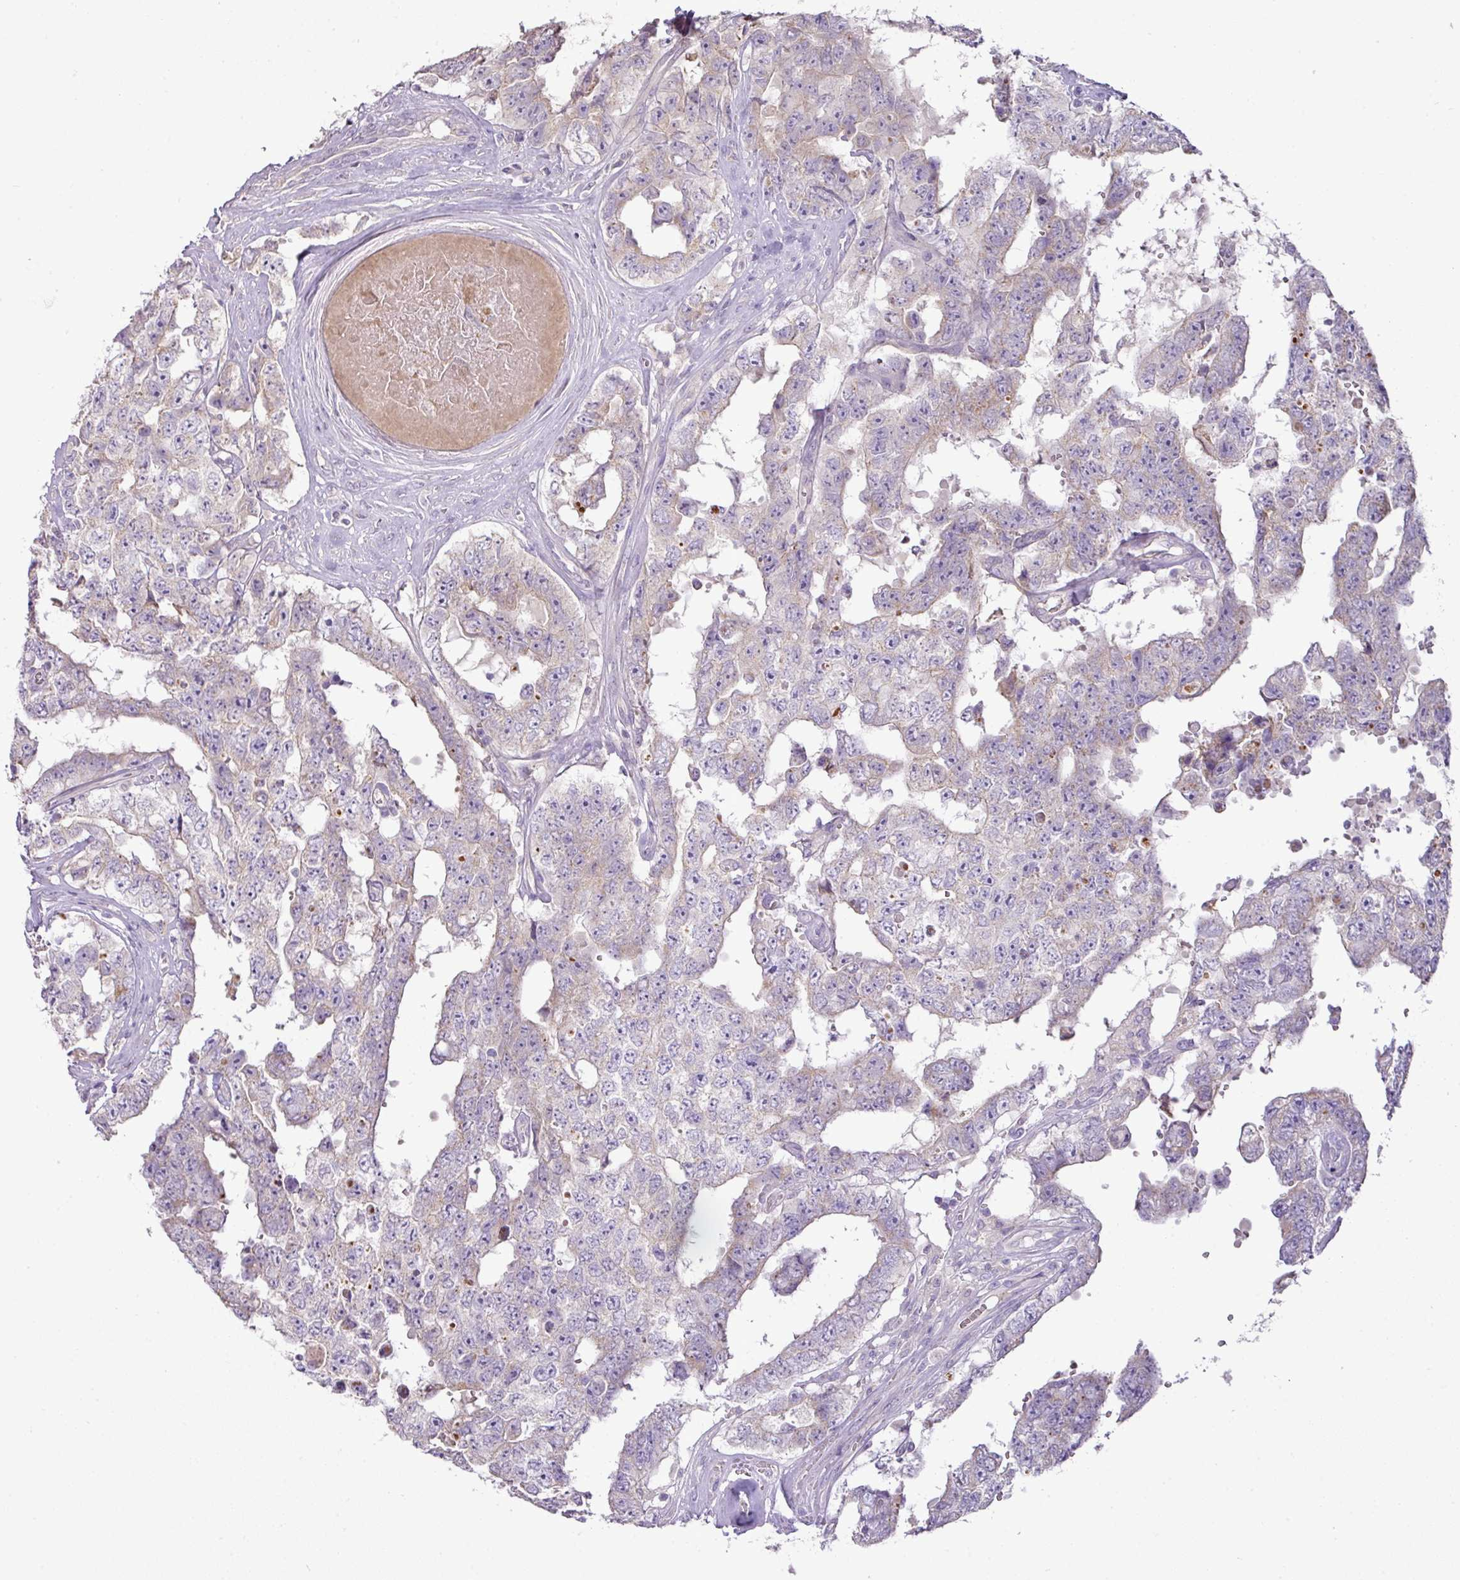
{"staining": {"intensity": "weak", "quantity": "25%-75%", "location": "cytoplasmic/membranous"}, "tissue": "testis cancer", "cell_type": "Tumor cells", "image_type": "cancer", "snomed": [{"axis": "morphology", "description": "Normal tissue, NOS"}, {"axis": "morphology", "description": "Carcinoma, Embryonal, NOS"}, {"axis": "topography", "description": "Testis"}, {"axis": "topography", "description": "Epididymis"}], "caption": "This image reveals IHC staining of human embryonal carcinoma (testis), with low weak cytoplasmic/membranous positivity in approximately 25%-75% of tumor cells.", "gene": "BRINP2", "patient": {"sex": "male", "age": 25}}